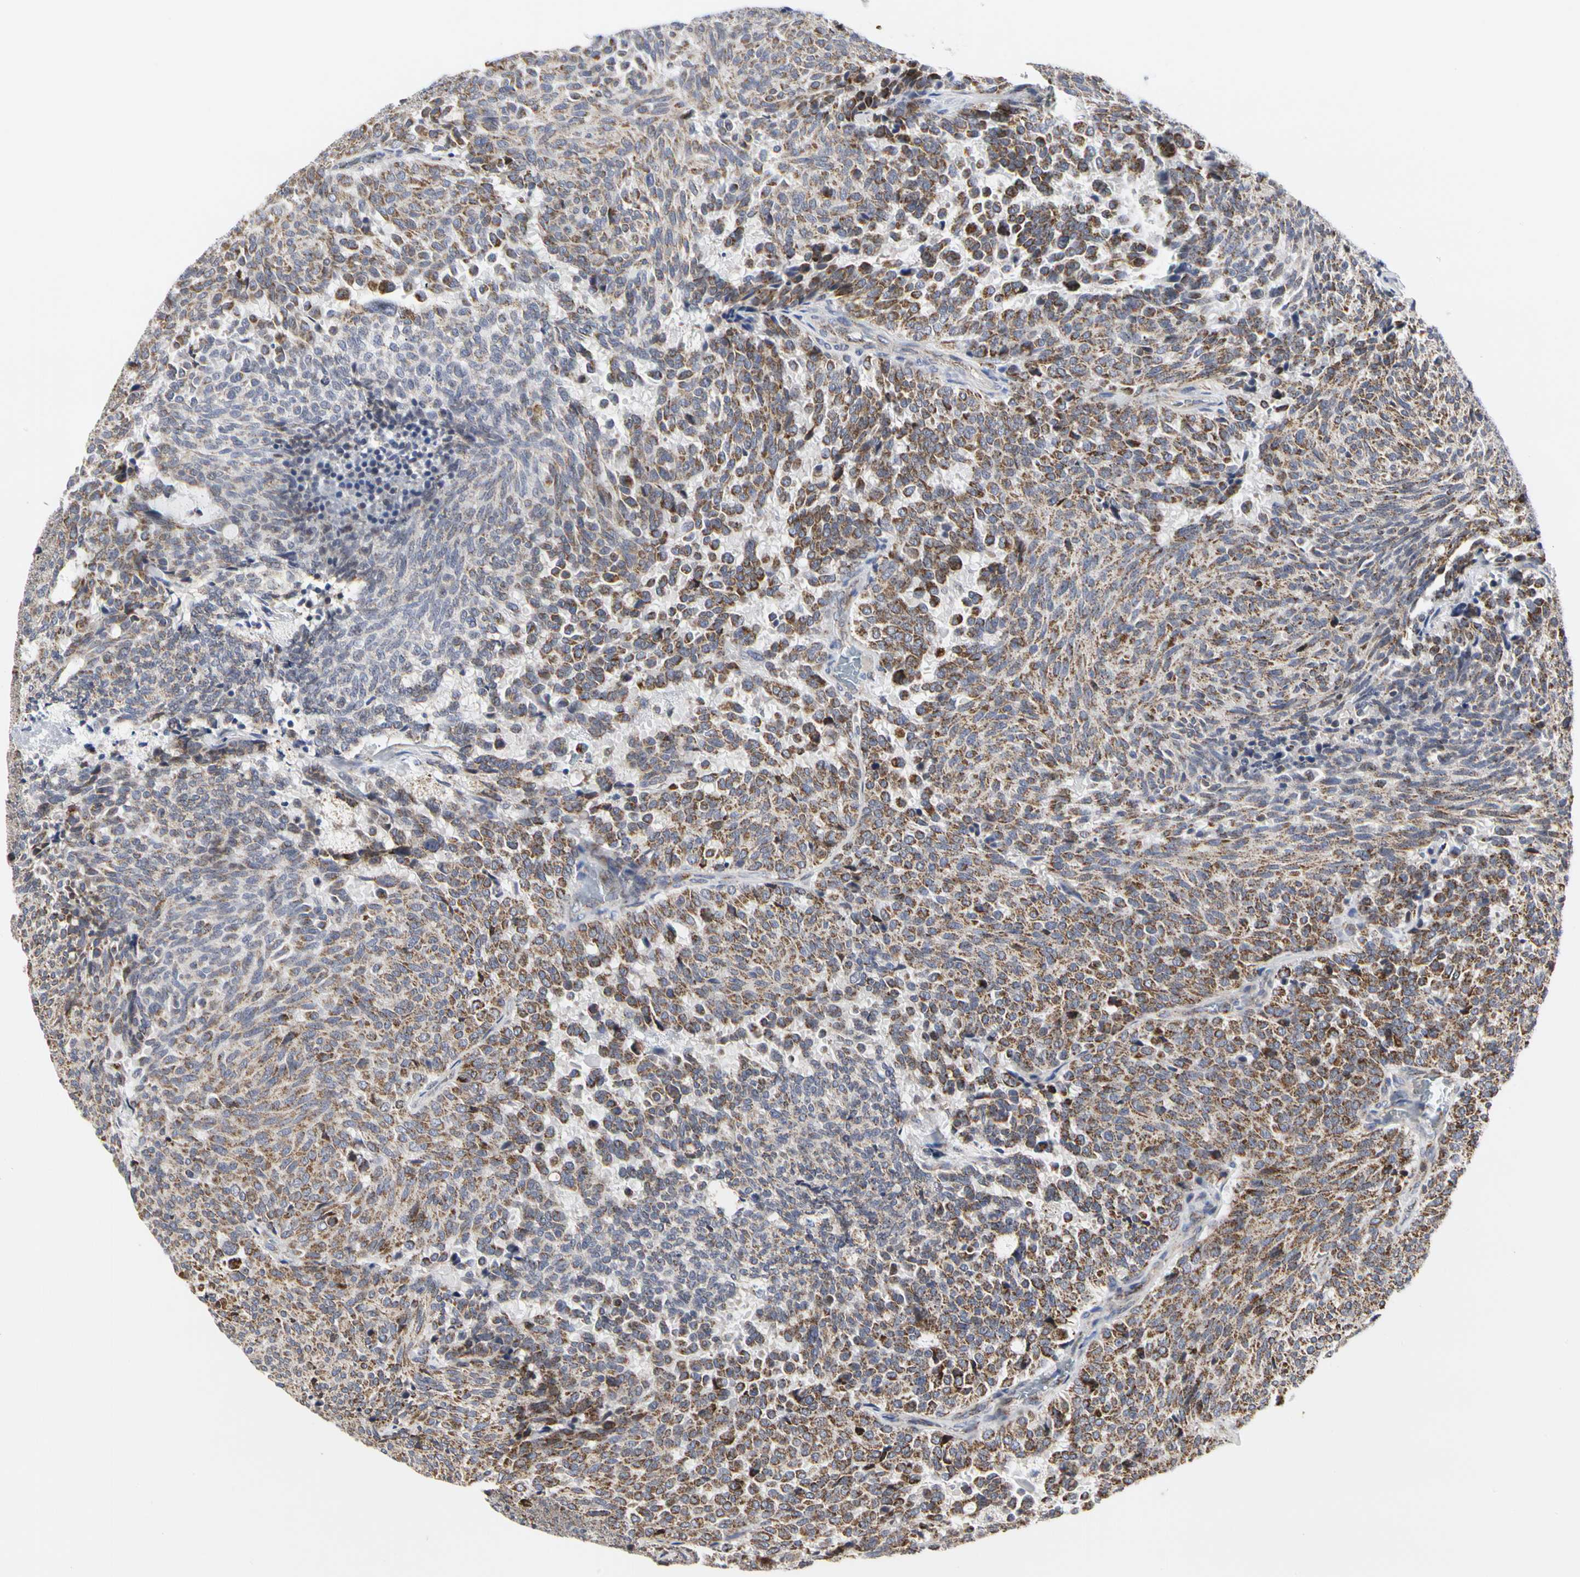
{"staining": {"intensity": "moderate", "quantity": "25%-75%", "location": "cytoplasmic/membranous"}, "tissue": "carcinoid", "cell_type": "Tumor cells", "image_type": "cancer", "snomed": [{"axis": "morphology", "description": "Carcinoid, malignant, NOS"}, {"axis": "topography", "description": "Pancreas"}], "caption": "Human carcinoid (malignant) stained with a brown dye reveals moderate cytoplasmic/membranous positive positivity in about 25%-75% of tumor cells.", "gene": "TSKU", "patient": {"sex": "female", "age": 54}}